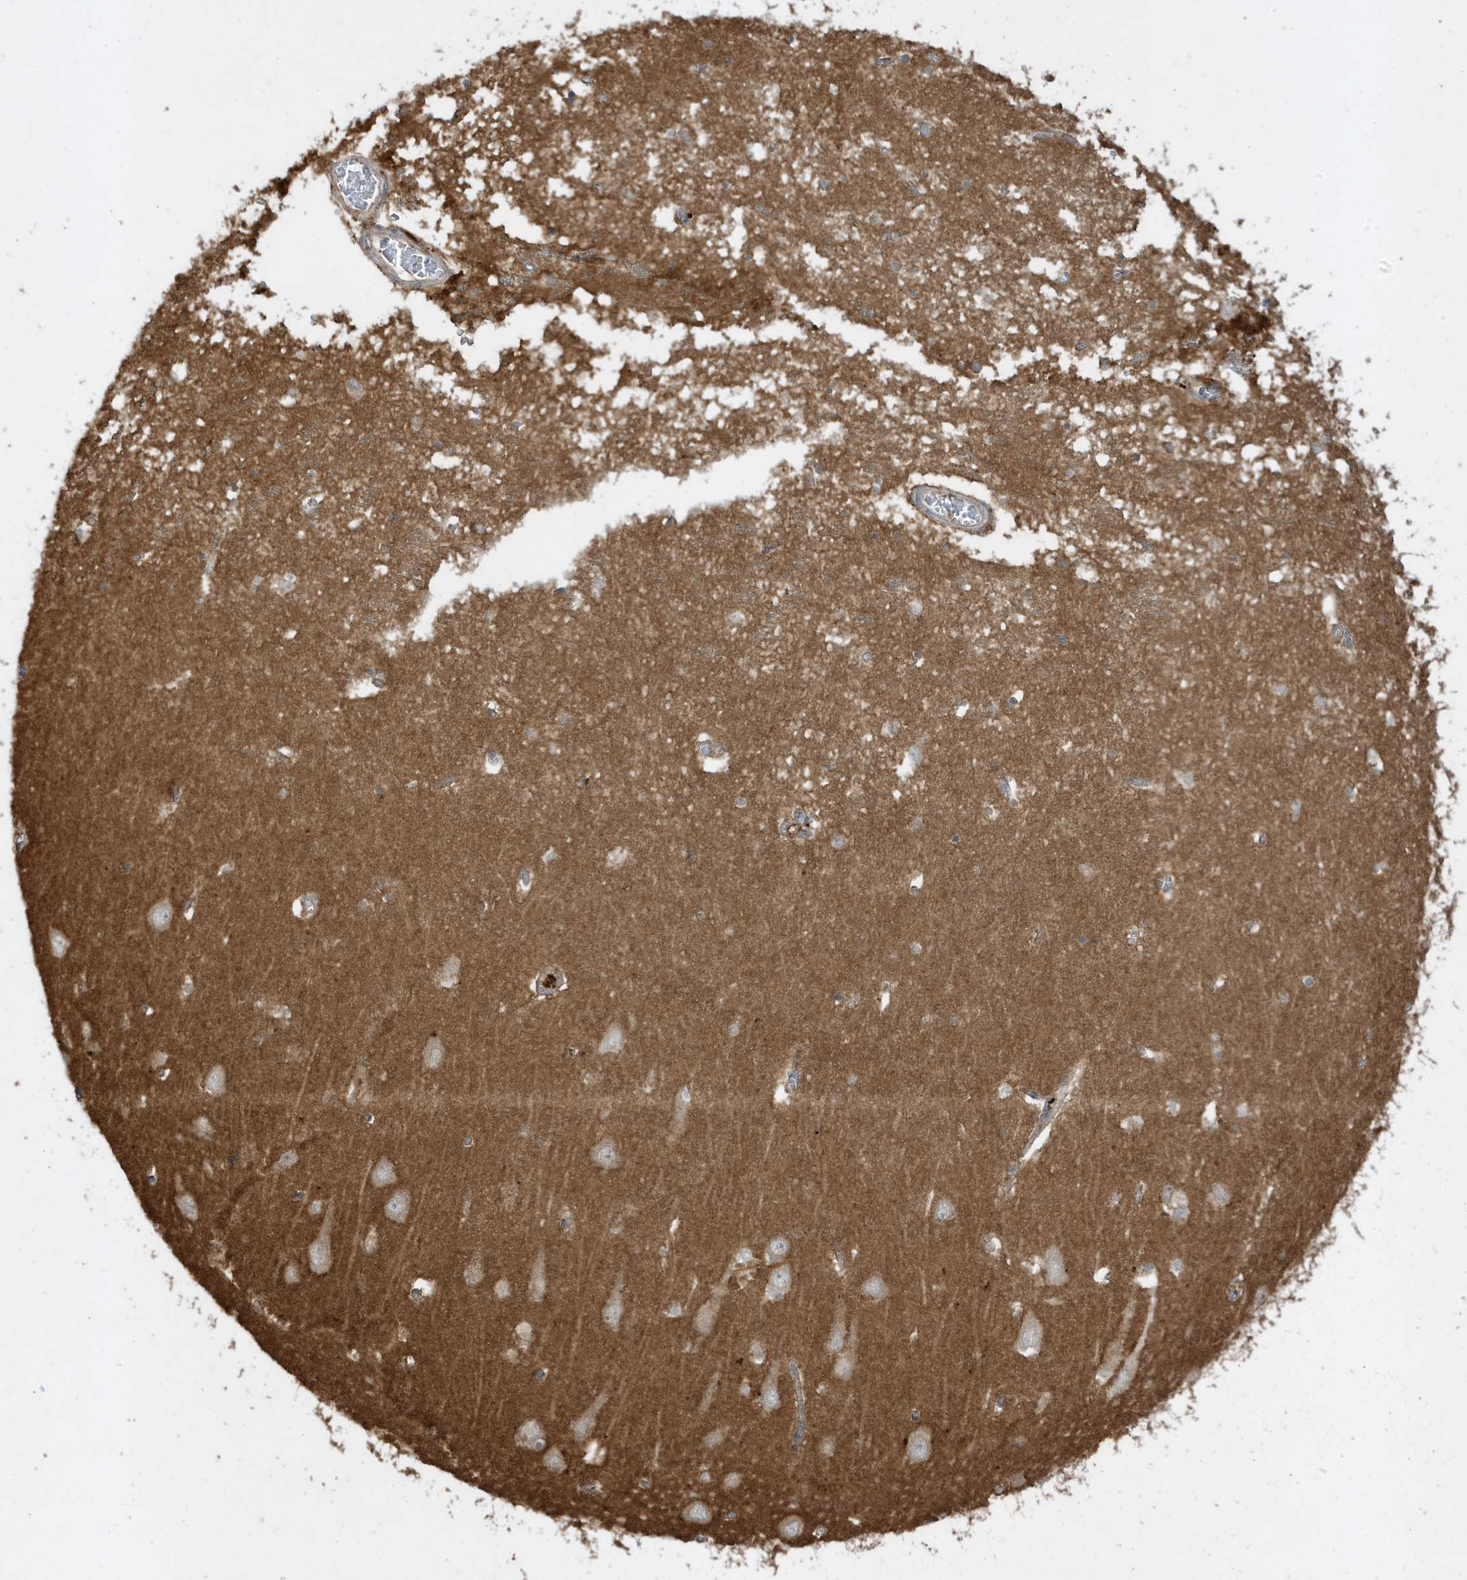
{"staining": {"intensity": "weak", "quantity": ">75%", "location": "cytoplasmic/membranous"}, "tissue": "hippocampus", "cell_type": "Glial cells", "image_type": "normal", "snomed": [{"axis": "morphology", "description": "Normal tissue, NOS"}, {"axis": "topography", "description": "Hippocampus"}], "caption": "Immunohistochemical staining of benign human hippocampus demonstrates >75% levels of weak cytoplasmic/membranous protein staining in approximately >75% of glial cells.", "gene": "ABTB1", "patient": {"sex": "male", "age": 70}}